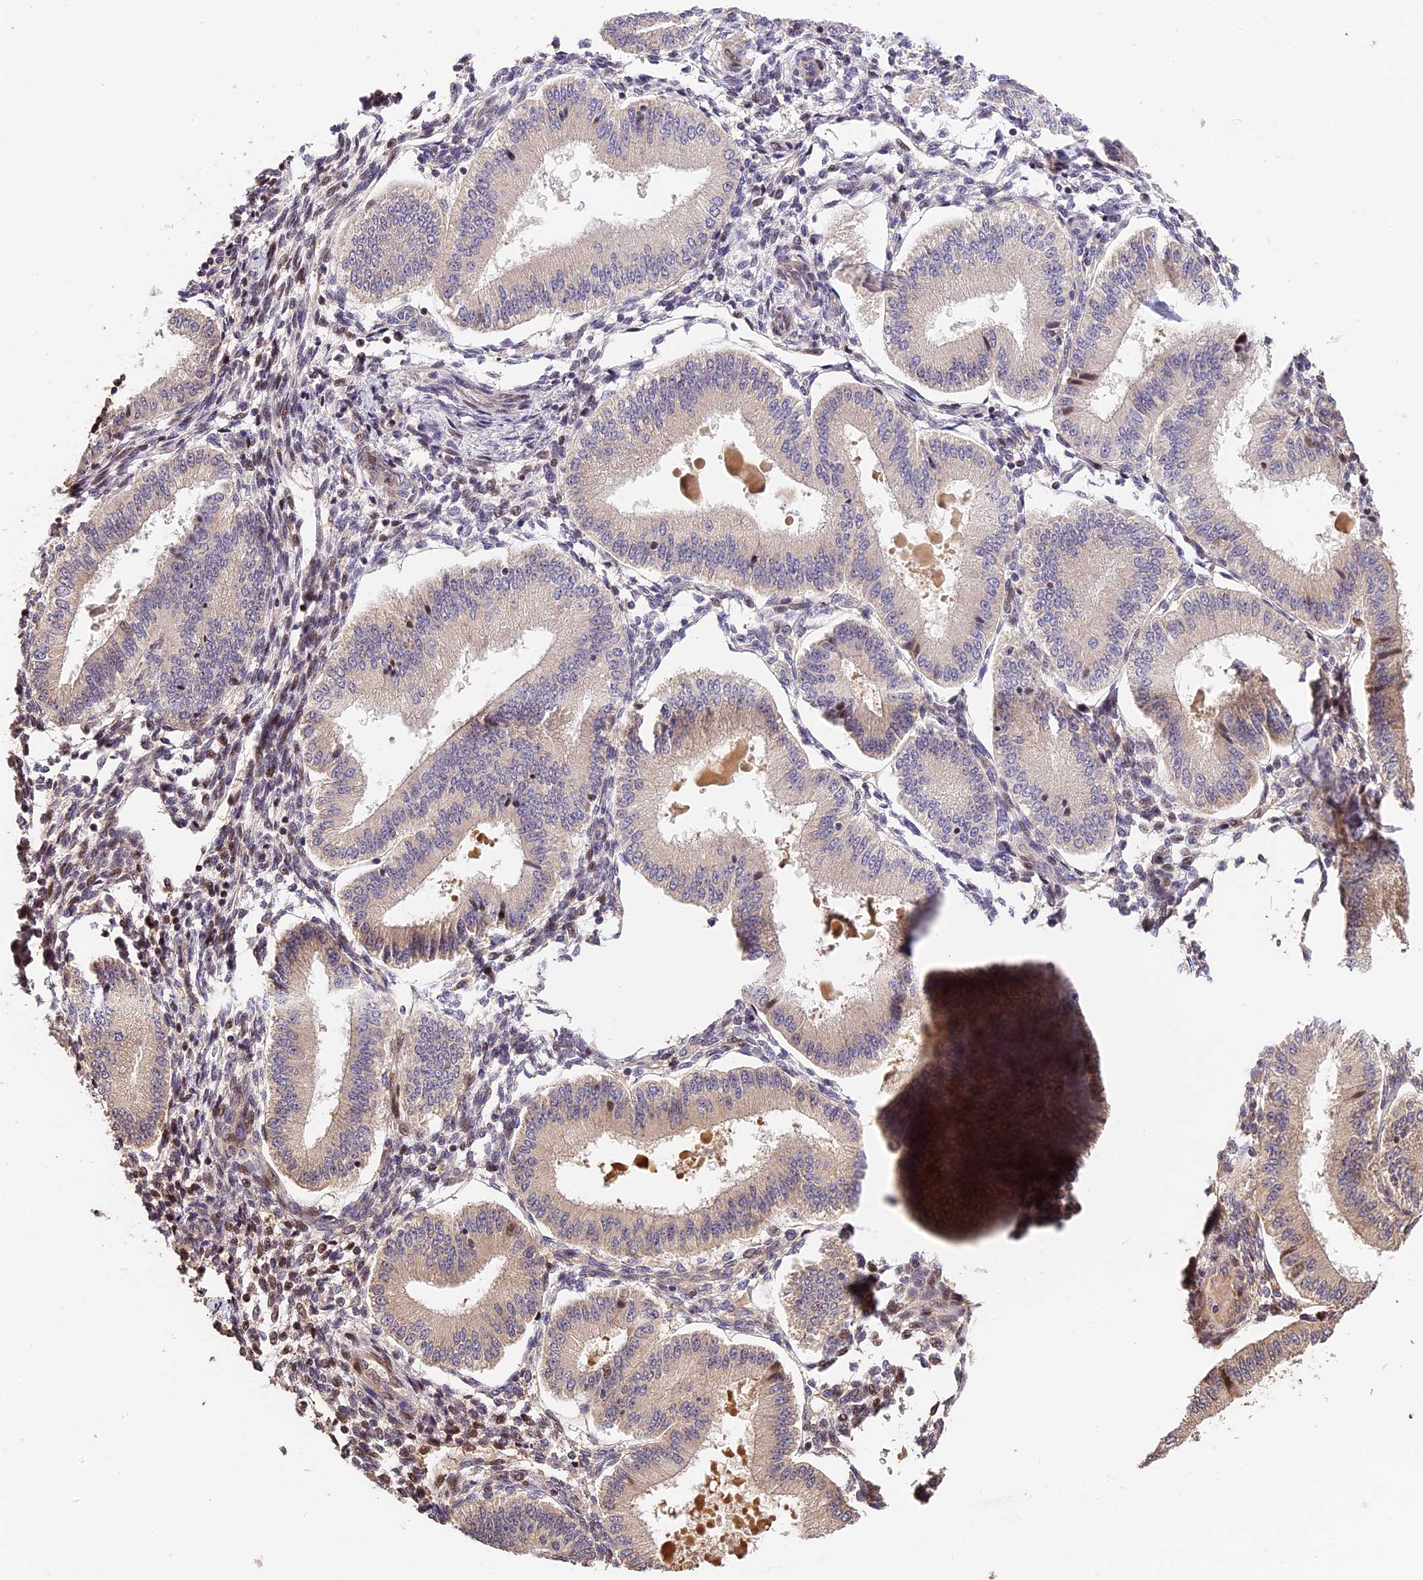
{"staining": {"intensity": "weak", "quantity": "<25%", "location": "nuclear"}, "tissue": "endometrium", "cell_type": "Cells in endometrial stroma", "image_type": "normal", "snomed": [{"axis": "morphology", "description": "Normal tissue, NOS"}, {"axis": "topography", "description": "Endometrium"}], "caption": "Immunohistochemistry photomicrograph of unremarkable human endometrium stained for a protein (brown), which demonstrates no positivity in cells in endometrial stroma.", "gene": "ARHGAP17", "patient": {"sex": "female", "age": 39}}